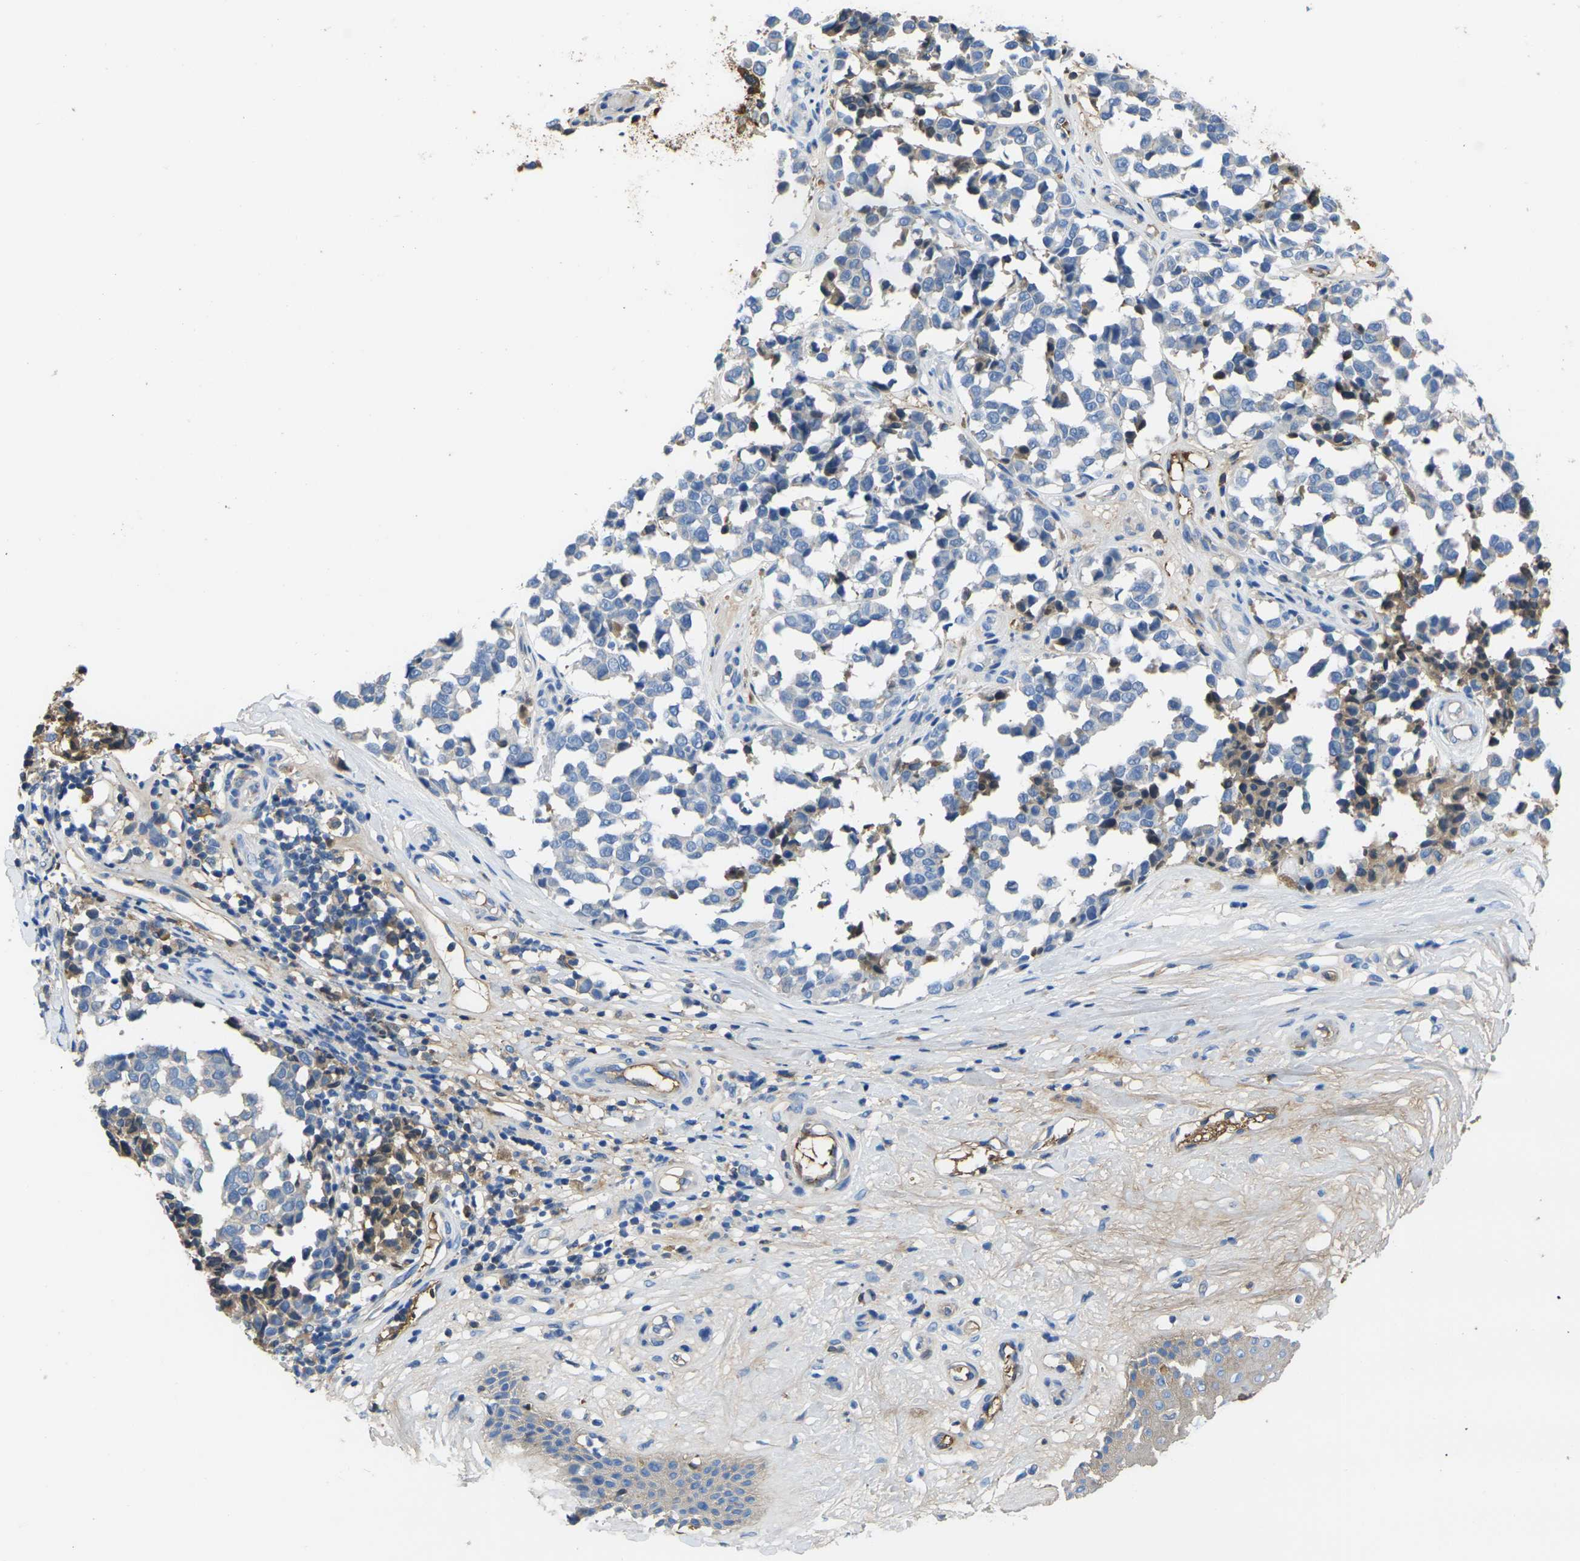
{"staining": {"intensity": "weak", "quantity": "<25%", "location": "cytoplasmic/membranous"}, "tissue": "melanoma", "cell_type": "Tumor cells", "image_type": "cancer", "snomed": [{"axis": "morphology", "description": "Malignant melanoma, NOS"}, {"axis": "topography", "description": "Skin"}], "caption": "Protein analysis of malignant melanoma shows no significant staining in tumor cells.", "gene": "GREM2", "patient": {"sex": "female", "age": 64}}